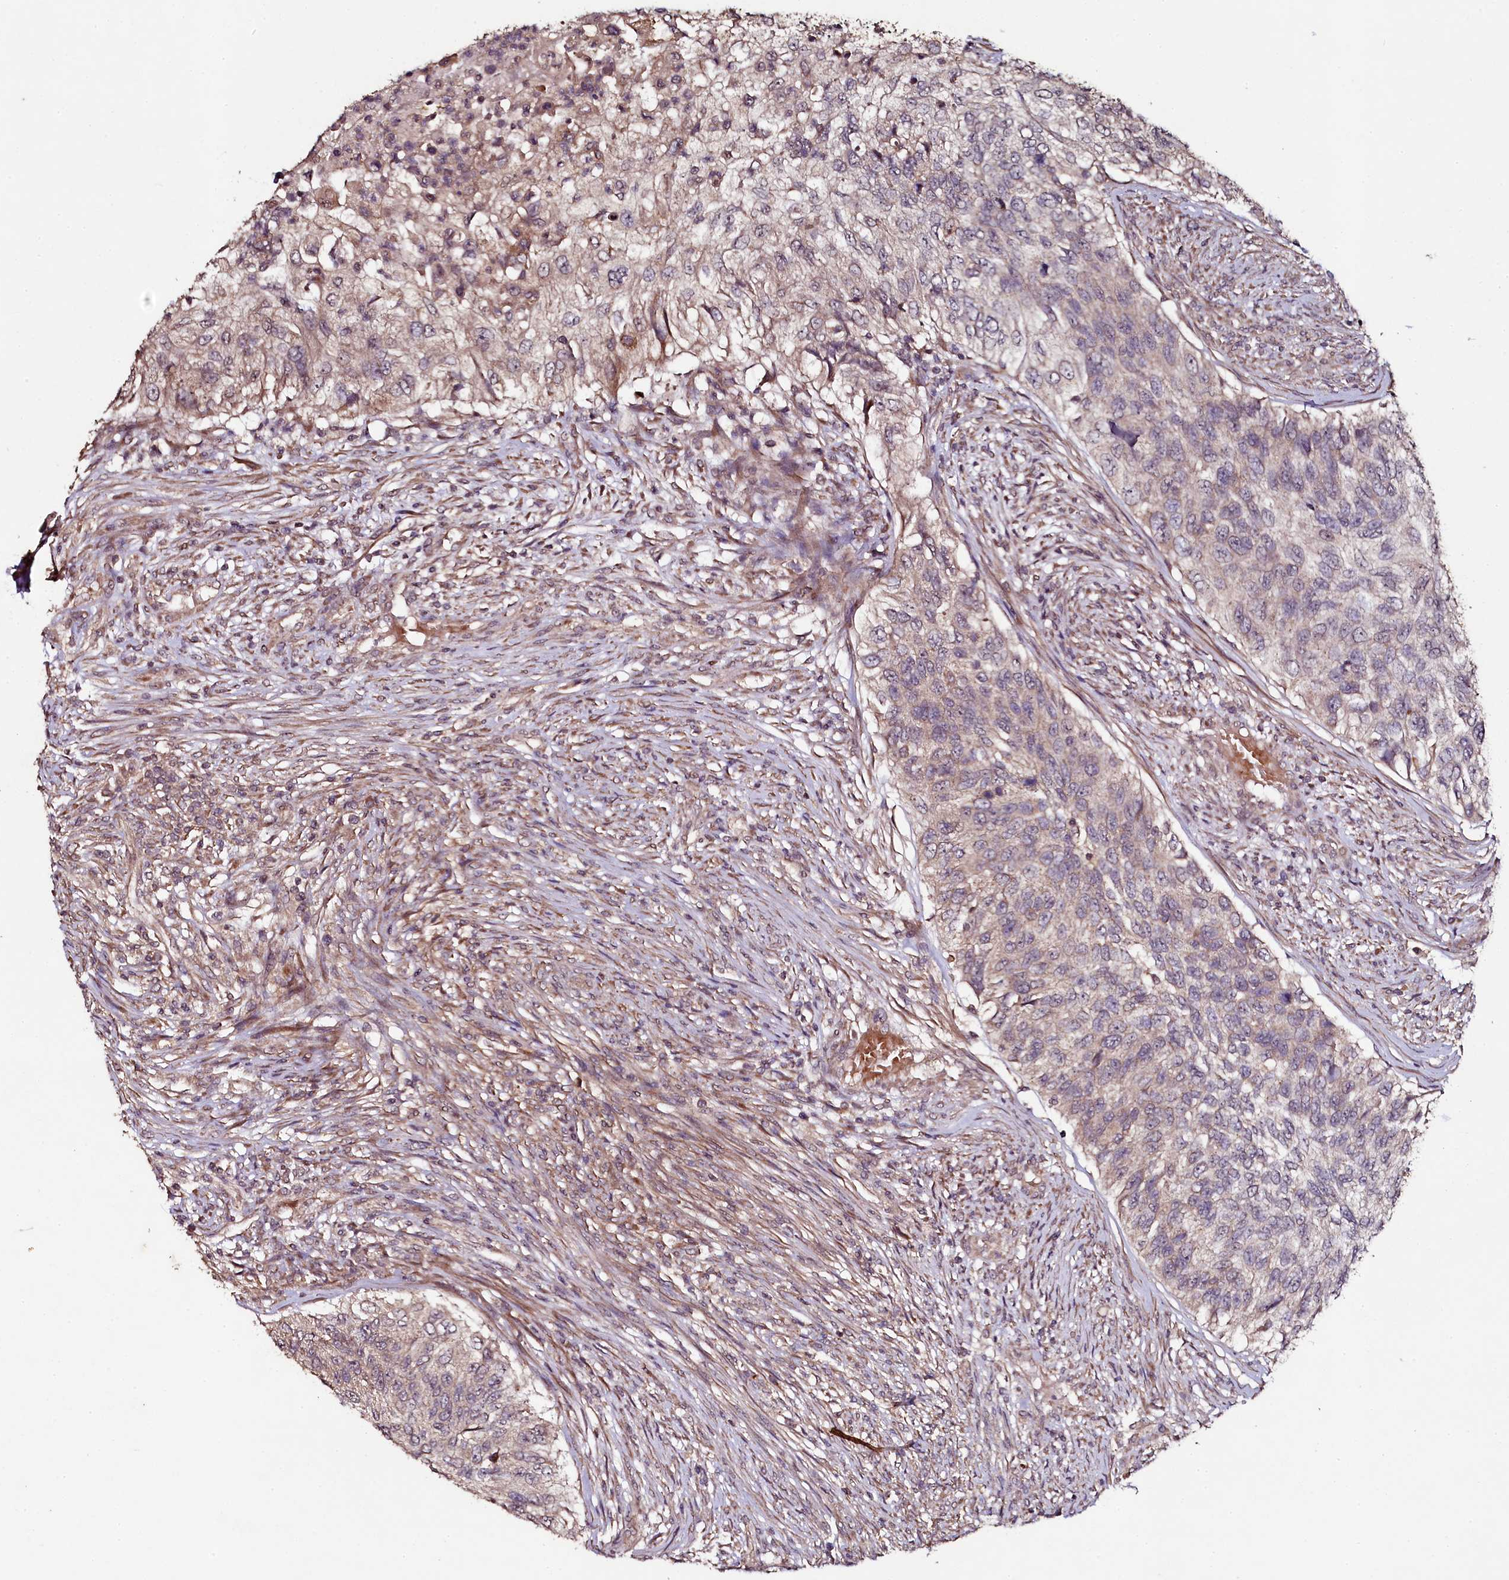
{"staining": {"intensity": "weak", "quantity": "25%-75%", "location": "cytoplasmic/membranous"}, "tissue": "urothelial cancer", "cell_type": "Tumor cells", "image_type": "cancer", "snomed": [{"axis": "morphology", "description": "Urothelial carcinoma, High grade"}, {"axis": "topography", "description": "Urinary bladder"}], "caption": "Immunohistochemical staining of high-grade urothelial carcinoma demonstrates weak cytoplasmic/membranous protein staining in approximately 25%-75% of tumor cells.", "gene": "SEC24C", "patient": {"sex": "female", "age": 60}}